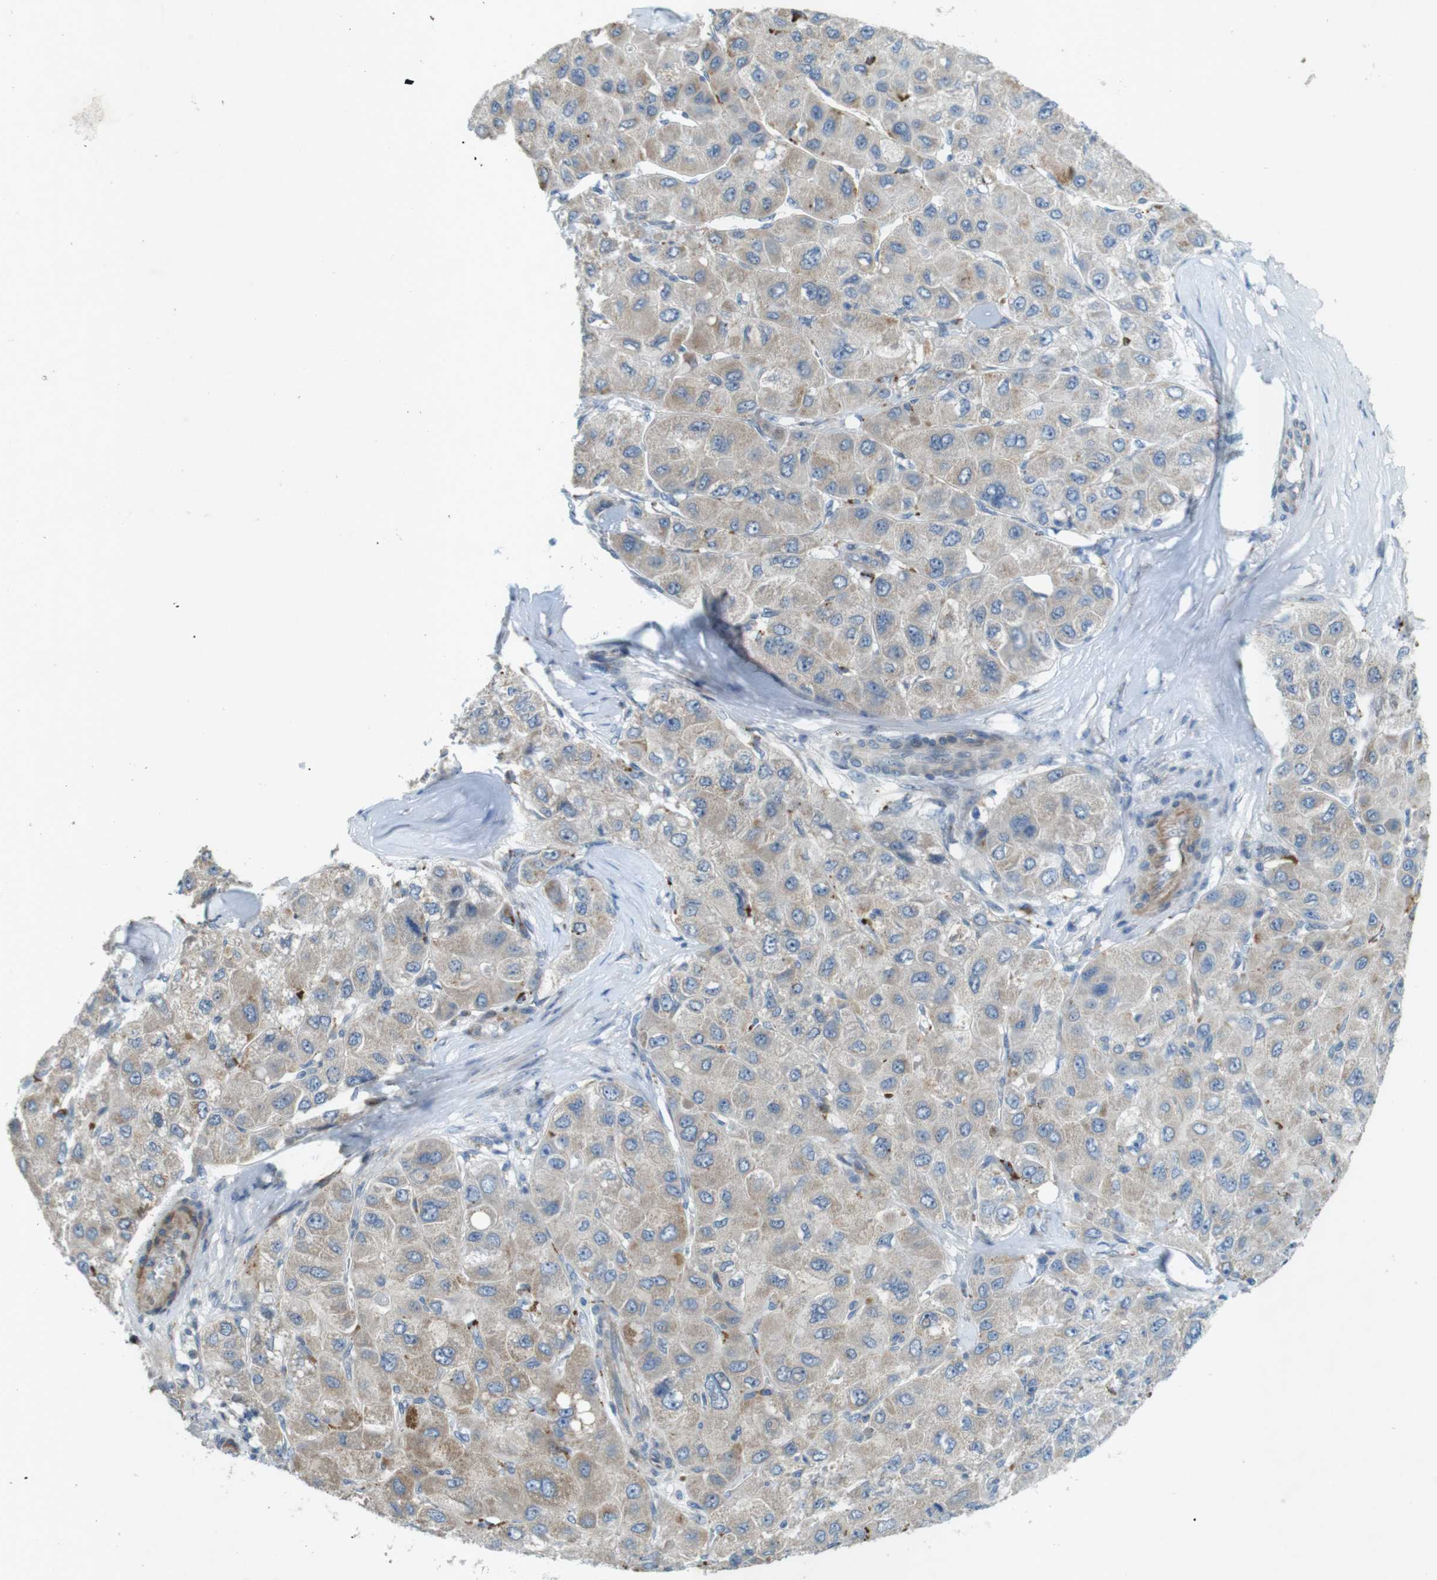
{"staining": {"intensity": "moderate", "quantity": "25%-75%", "location": "cytoplasmic/membranous"}, "tissue": "liver cancer", "cell_type": "Tumor cells", "image_type": "cancer", "snomed": [{"axis": "morphology", "description": "Carcinoma, Hepatocellular, NOS"}, {"axis": "topography", "description": "Liver"}], "caption": "Human liver cancer (hepatocellular carcinoma) stained with a brown dye shows moderate cytoplasmic/membranous positive positivity in about 25%-75% of tumor cells.", "gene": "TYW1", "patient": {"sex": "male", "age": 80}}